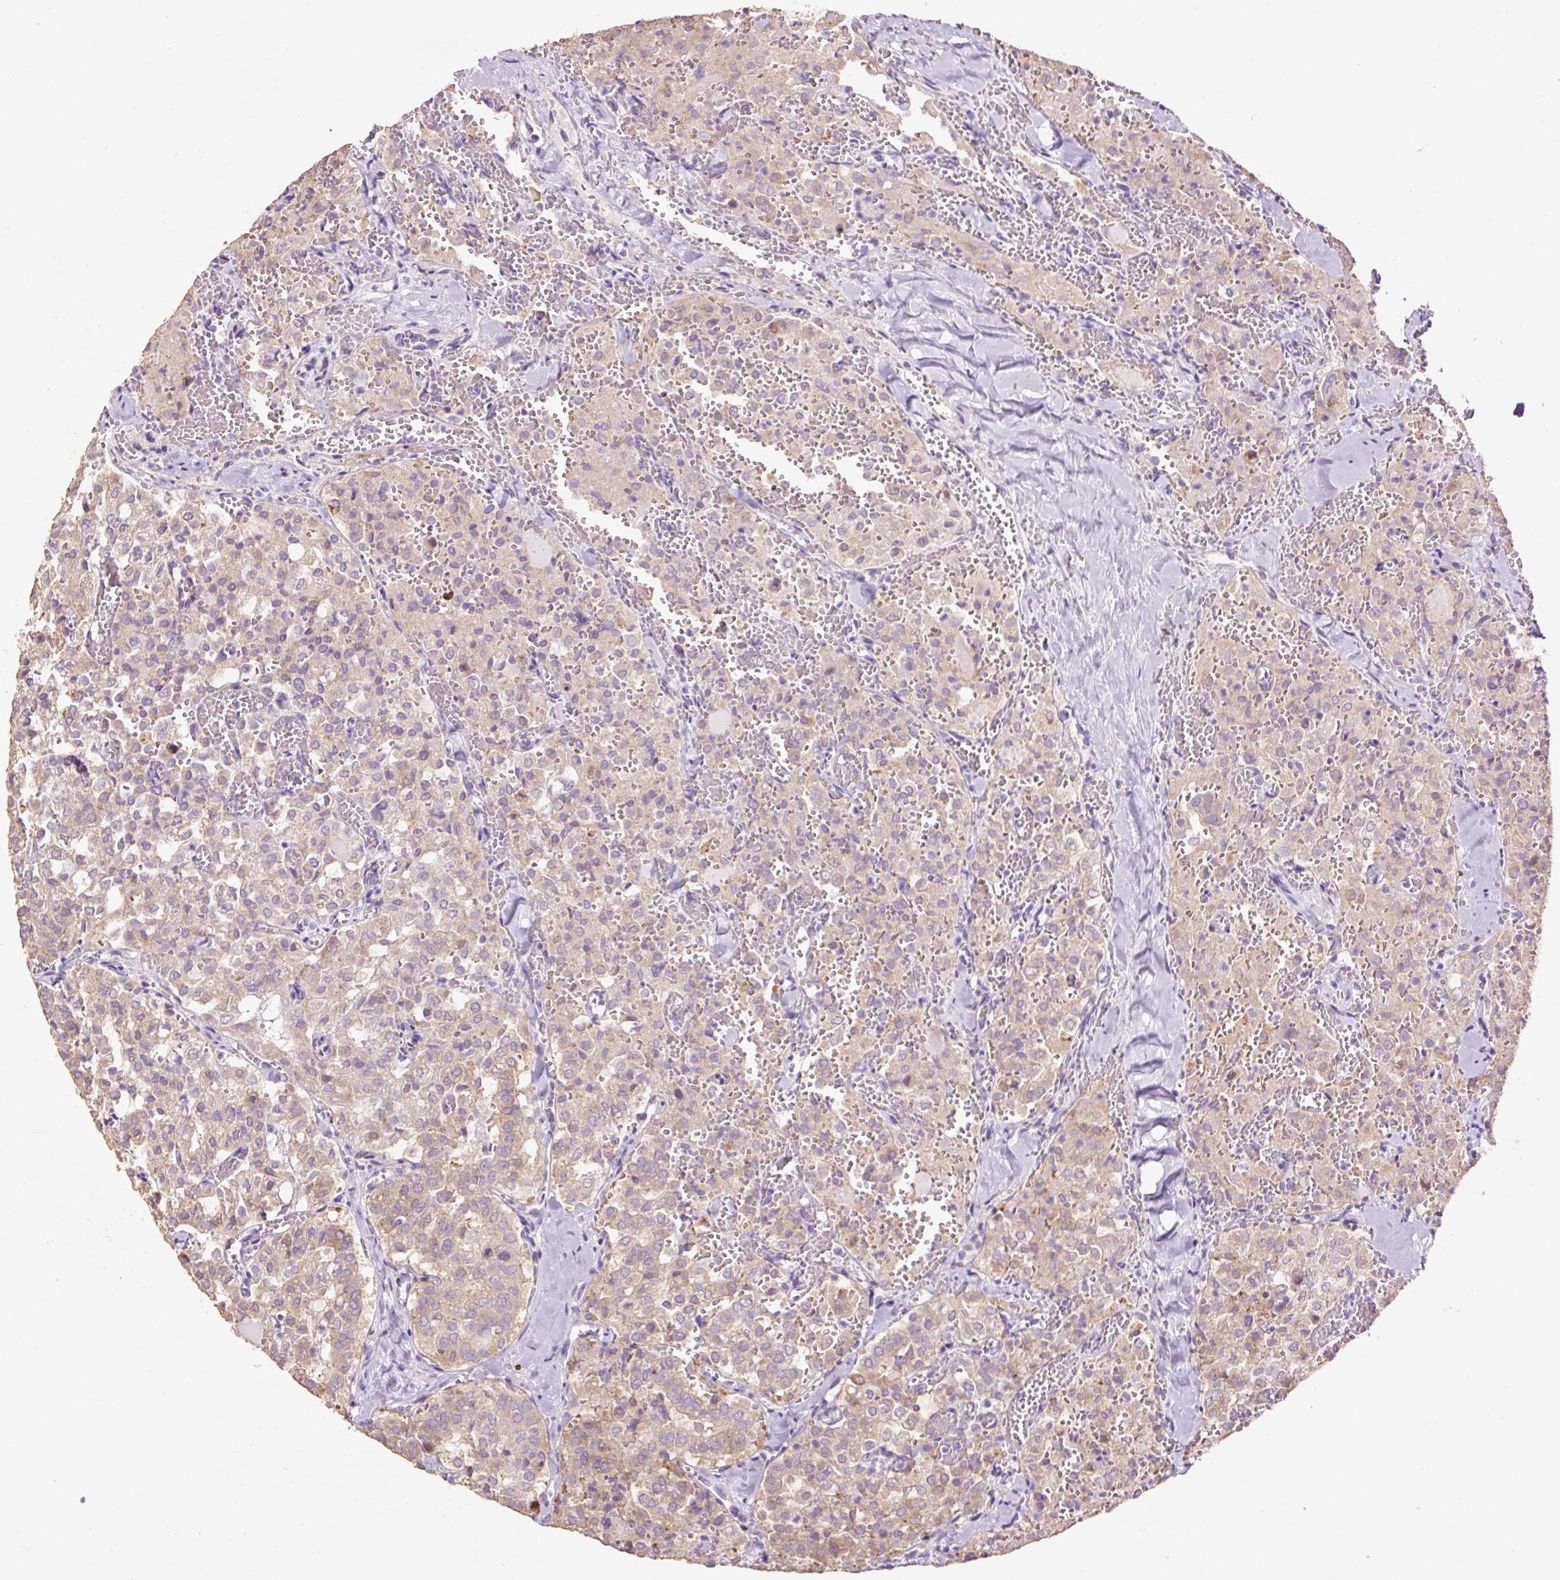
{"staining": {"intensity": "moderate", "quantity": "25%-75%", "location": "cytoplasmic/membranous"}, "tissue": "thyroid cancer", "cell_type": "Tumor cells", "image_type": "cancer", "snomed": [{"axis": "morphology", "description": "Follicular adenoma carcinoma, NOS"}, {"axis": "topography", "description": "Thyroid gland"}], "caption": "Tumor cells reveal medium levels of moderate cytoplasmic/membranous positivity in about 25%-75% of cells in thyroid cancer. Using DAB (brown) and hematoxylin (blue) stains, captured at high magnification using brightfield microscopy.", "gene": "HAX1", "patient": {"sex": "male", "age": 75}}